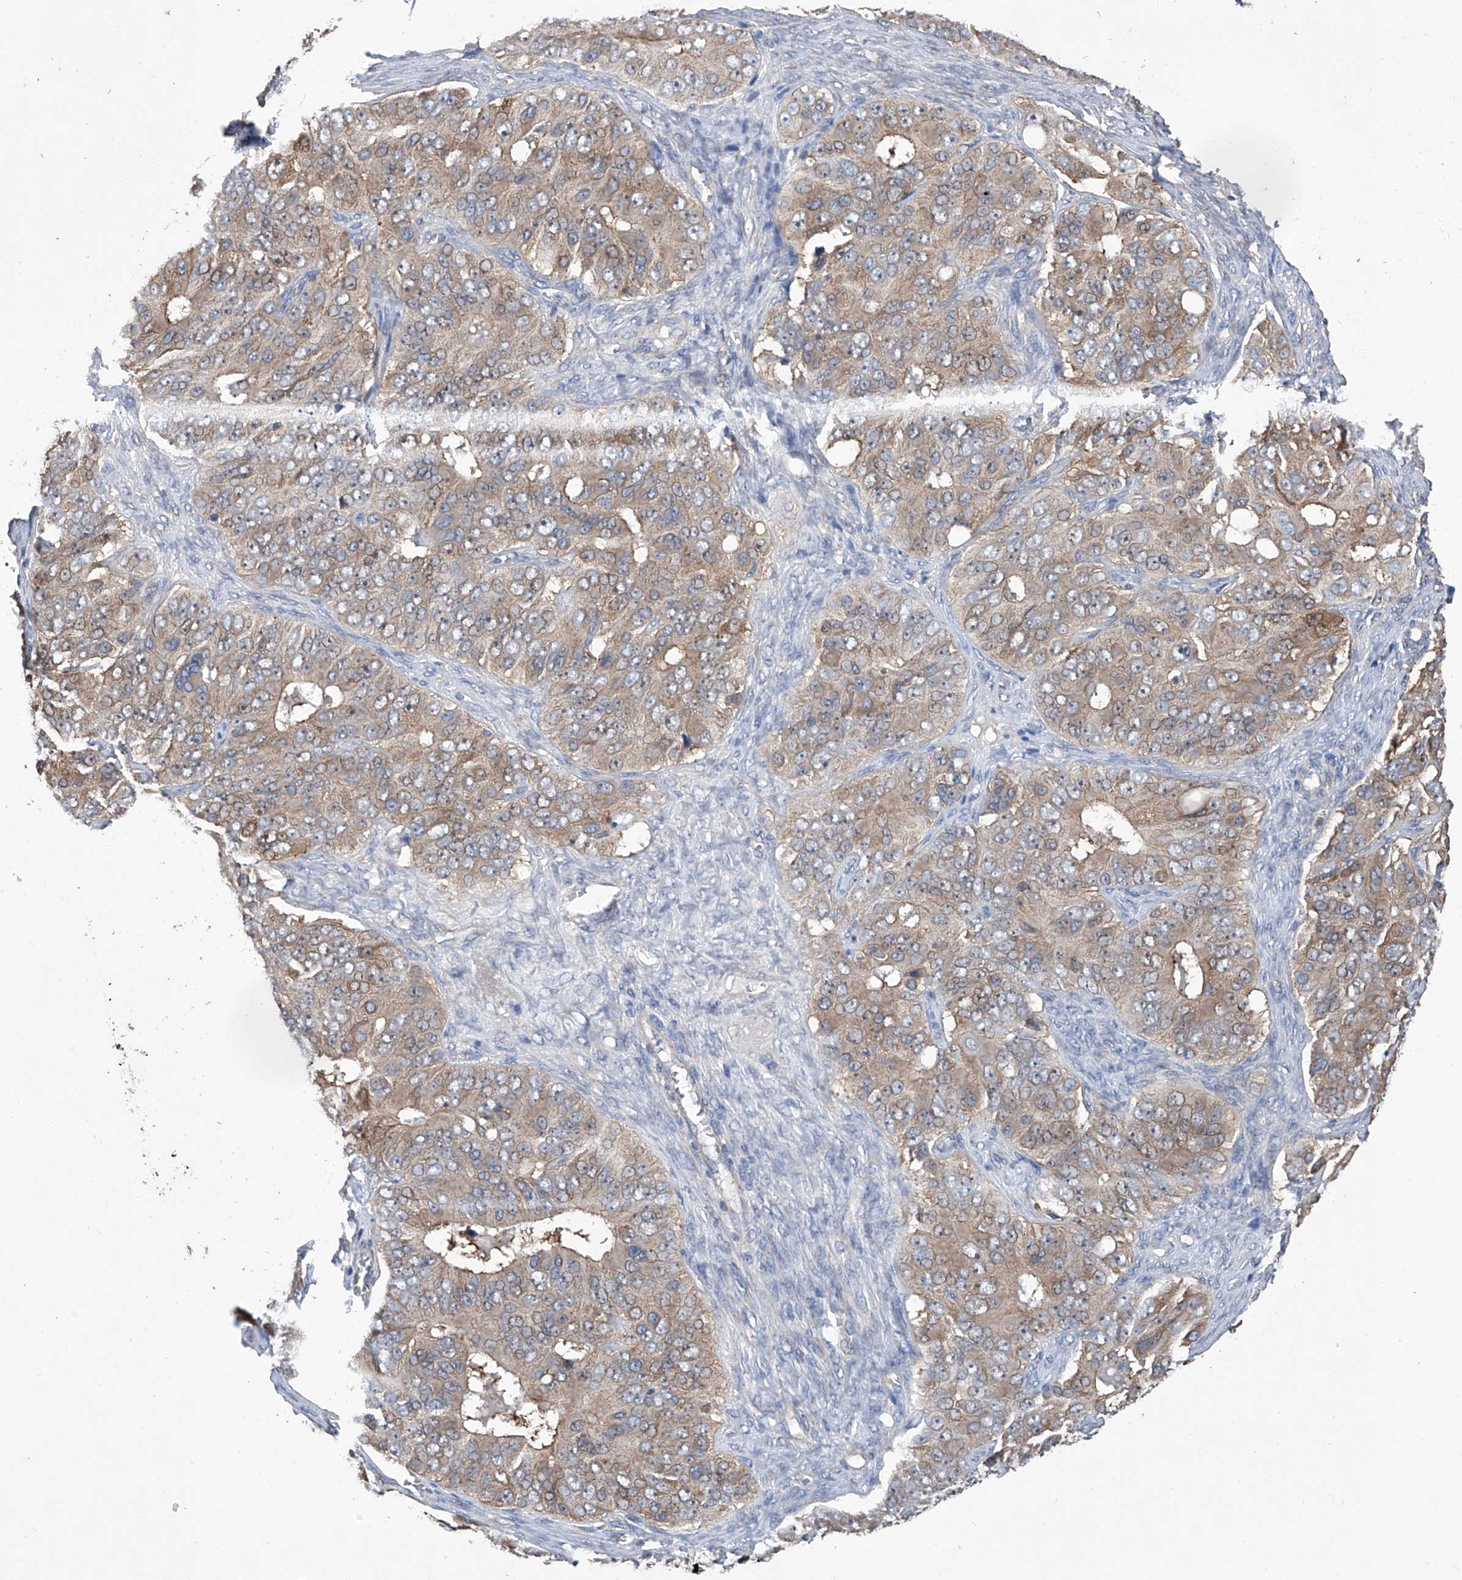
{"staining": {"intensity": "weak", "quantity": ">75%", "location": "cytoplasmic/membranous"}, "tissue": "ovarian cancer", "cell_type": "Tumor cells", "image_type": "cancer", "snomed": [{"axis": "morphology", "description": "Carcinoma, endometroid"}, {"axis": "topography", "description": "Ovary"}], "caption": "Ovarian endometroid carcinoma stained with a brown dye demonstrates weak cytoplasmic/membranous positive staining in about >75% of tumor cells.", "gene": "SMS", "patient": {"sex": "female", "age": 51}}